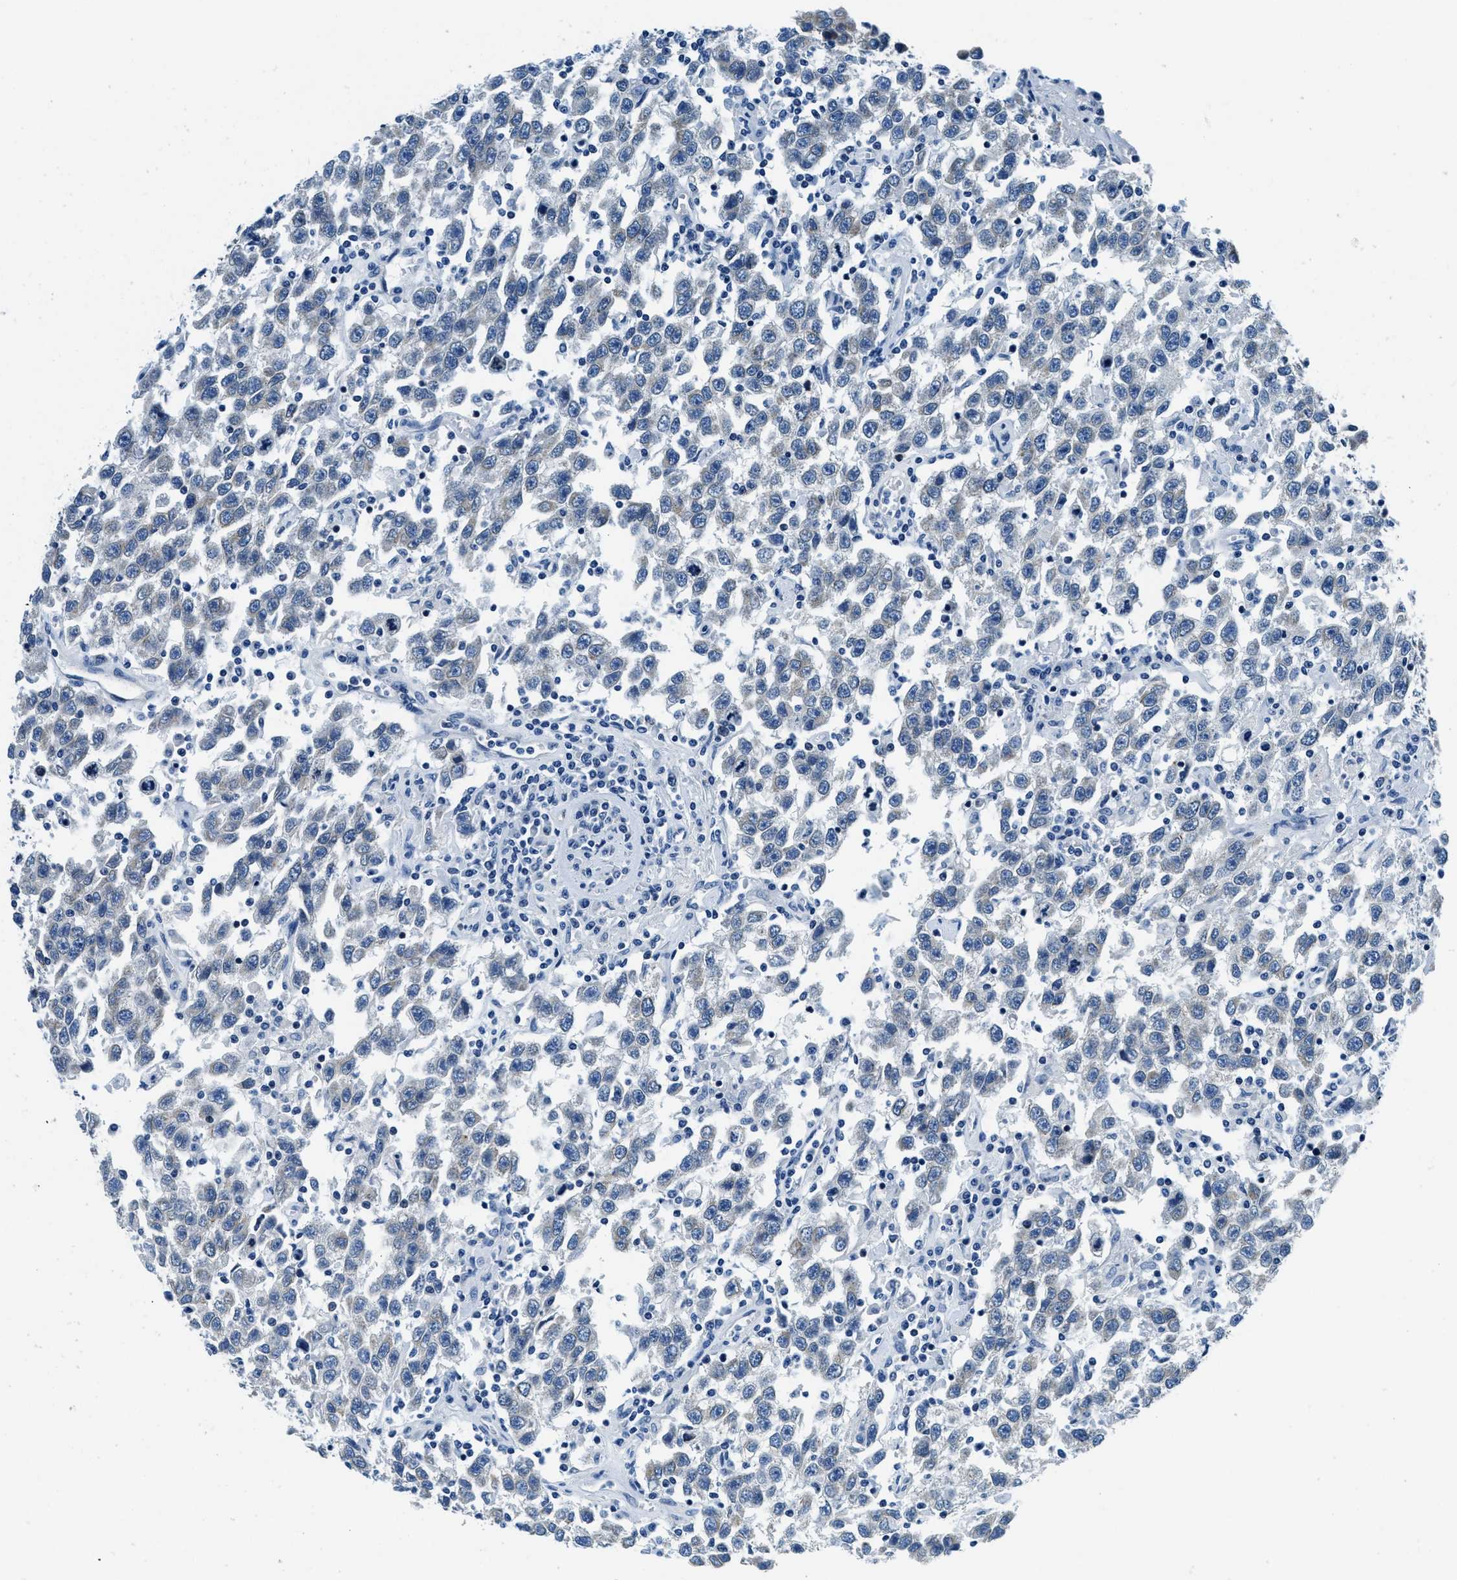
{"staining": {"intensity": "negative", "quantity": "none", "location": "none"}, "tissue": "testis cancer", "cell_type": "Tumor cells", "image_type": "cancer", "snomed": [{"axis": "morphology", "description": "Seminoma, NOS"}, {"axis": "topography", "description": "Testis"}], "caption": "High power microscopy photomicrograph of an IHC histopathology image of testis cancer (seminoma), revealing no significant staining in tumor cells. (Stains: DAB (3,3'-diaminobenzidine) immunohistochemistry with hematoxylin counter stain, Microscopy: brightfield microscopy at high magnification).", "gene": "UBAC2", "patient": {"sex": "male", "age": 41}}